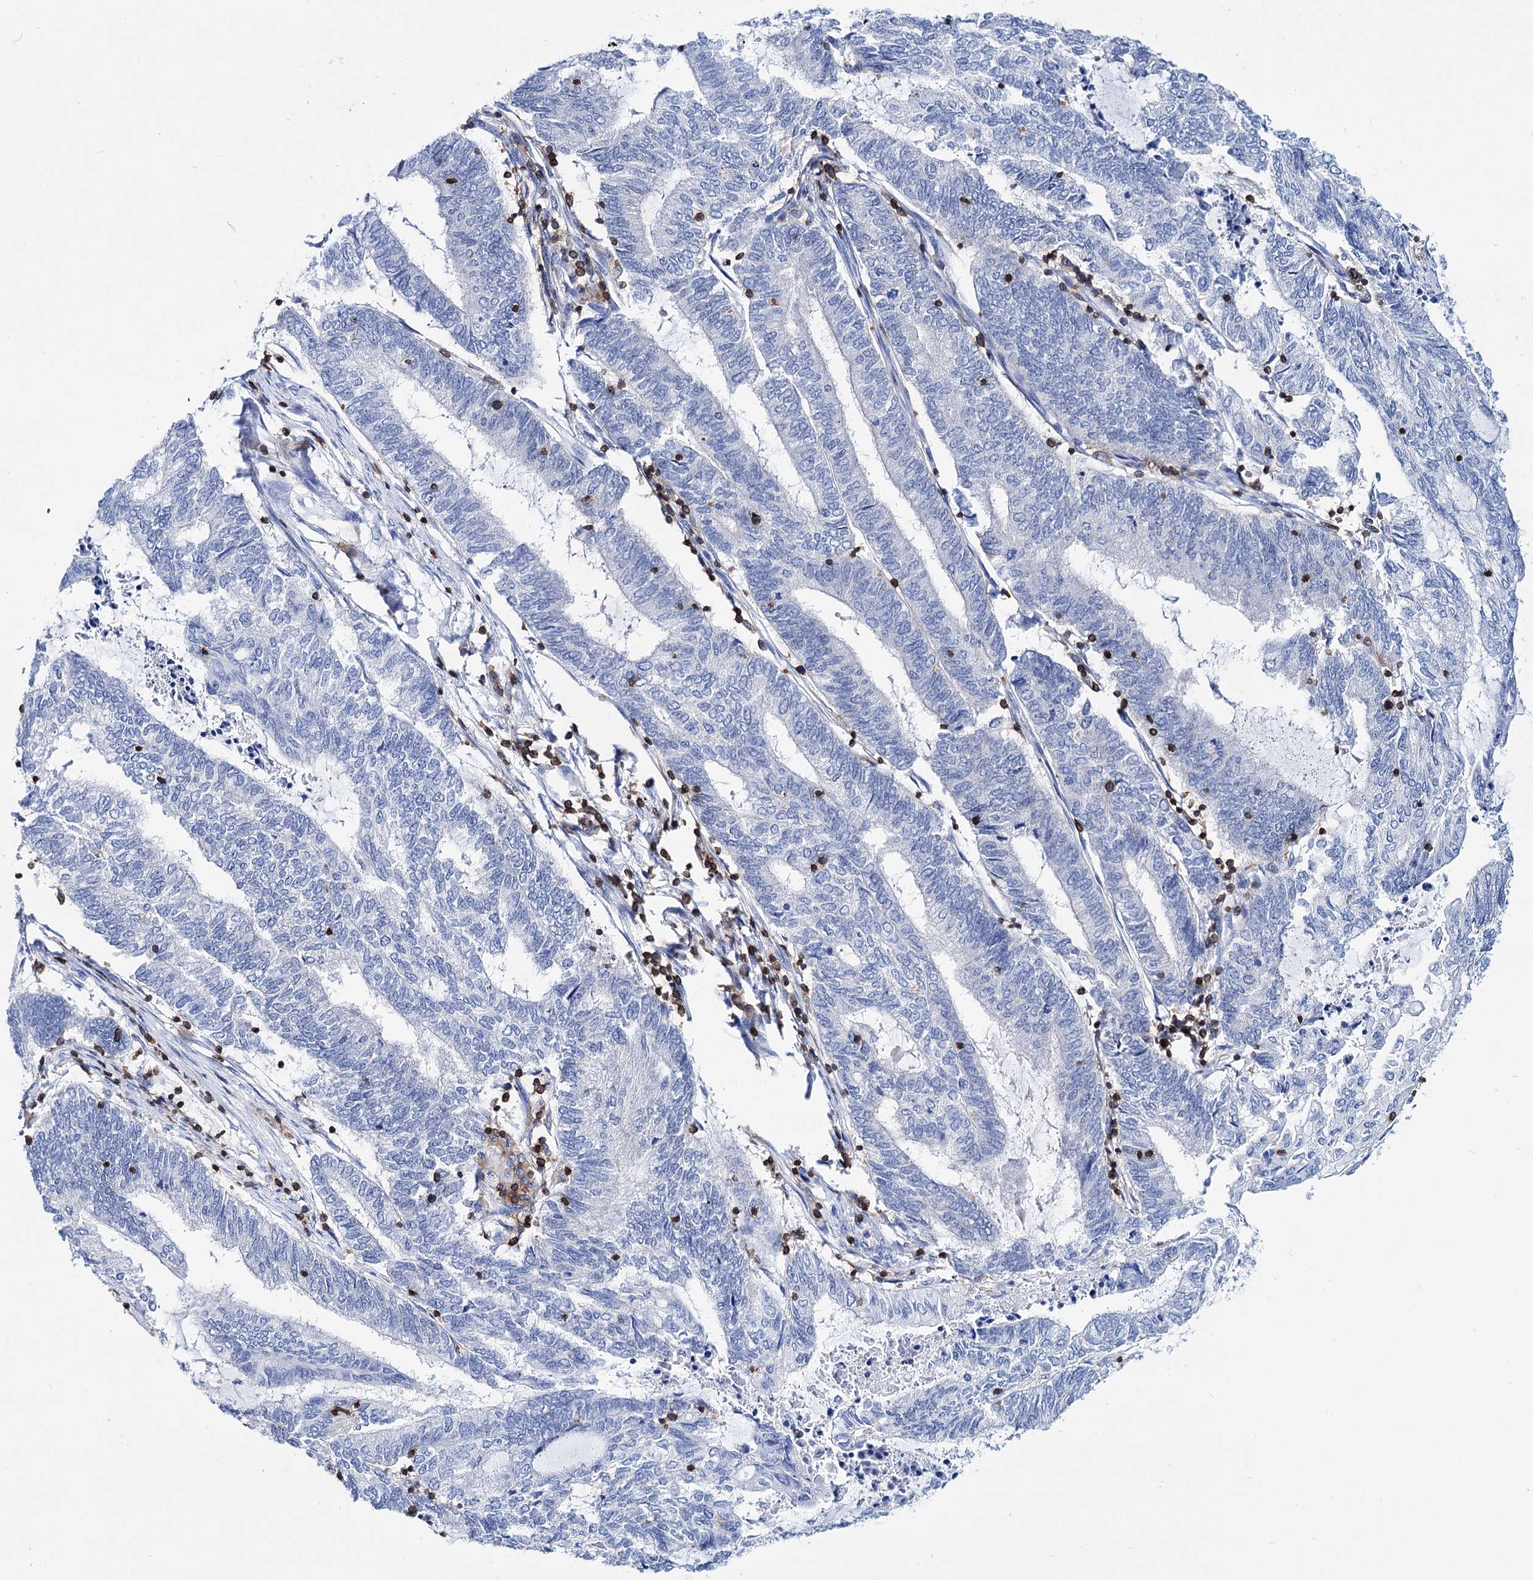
{"staining": {"intensity": "negative", "quantity": "none", "location": "none"}, "tissue": "endometrial cancer", "cell_type": "Tumor cells", "image_type": "cancer", "snomed": [{"axis": "morphology", "description": "Adenocarcinoma, NOS"}, {"axis": "topography", "description": "Uterus"}, {"axis": "topography", "description": "Endometrium"}], "caption": "This is an immunohistochemistry image of endometrial cancer. There is no expression in tumor cells.", "gene": "DEF6", "patient": {"sex": "female", "age": 70}}